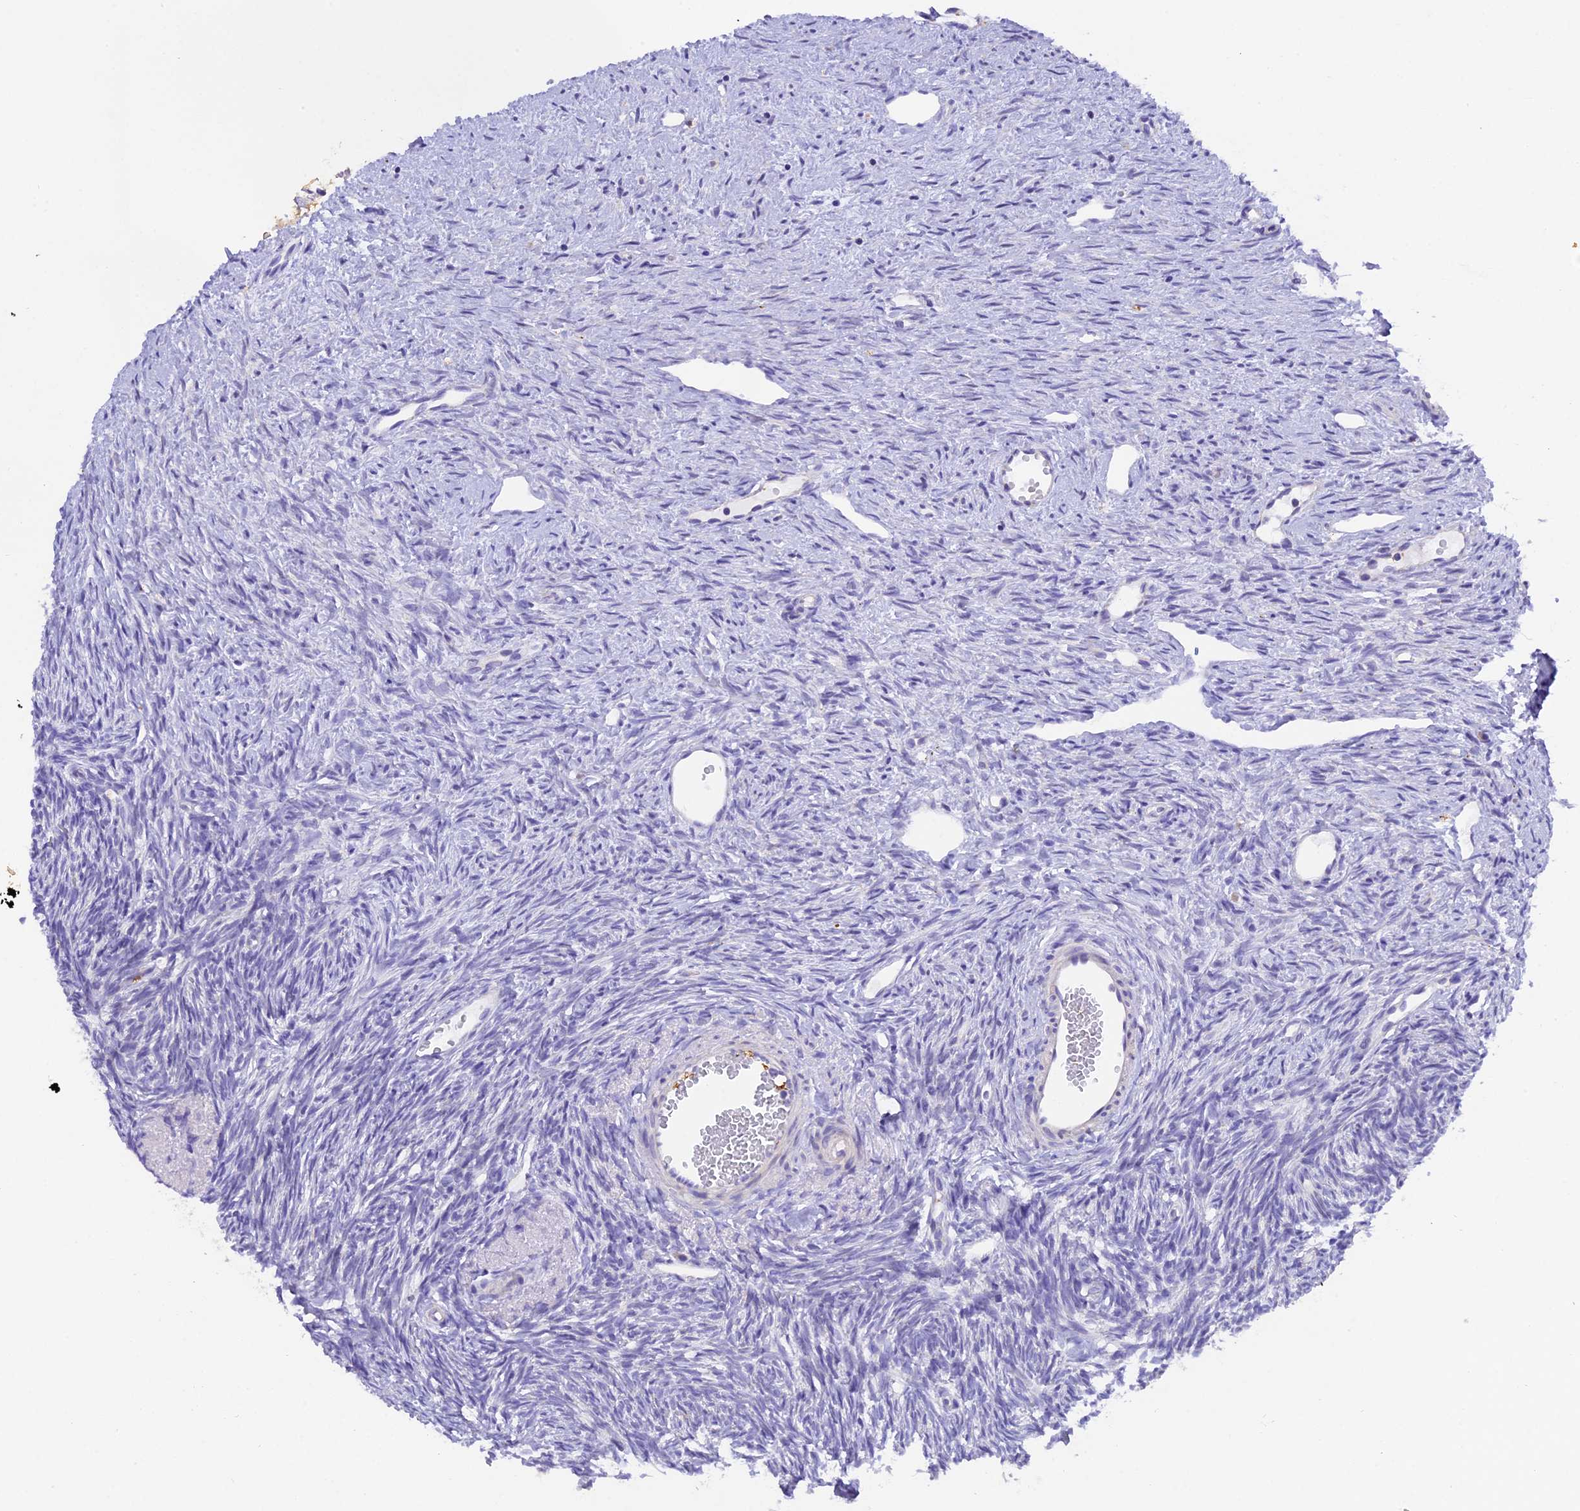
{"staining": {"intensity": "negative", "quantity": "none", "location": "none"}, "tissue": "ovary", "cell_type": "Ovarian stroma cells", "image_type": "normal", "snomed": [{"axis": "morphology", "description": "Normal tissue, NOS"}, {"axis": "topography", "description": "Ovary"}], "caption": "This photomicrograph is of unremarkable ovary stained with IHC to label a protein in brown with the nuclei are counter-stained blue. There is no staining in ovarian stroma cells.", "gene": "PKIA", "patient": {"sex": "female", "age": 51}}